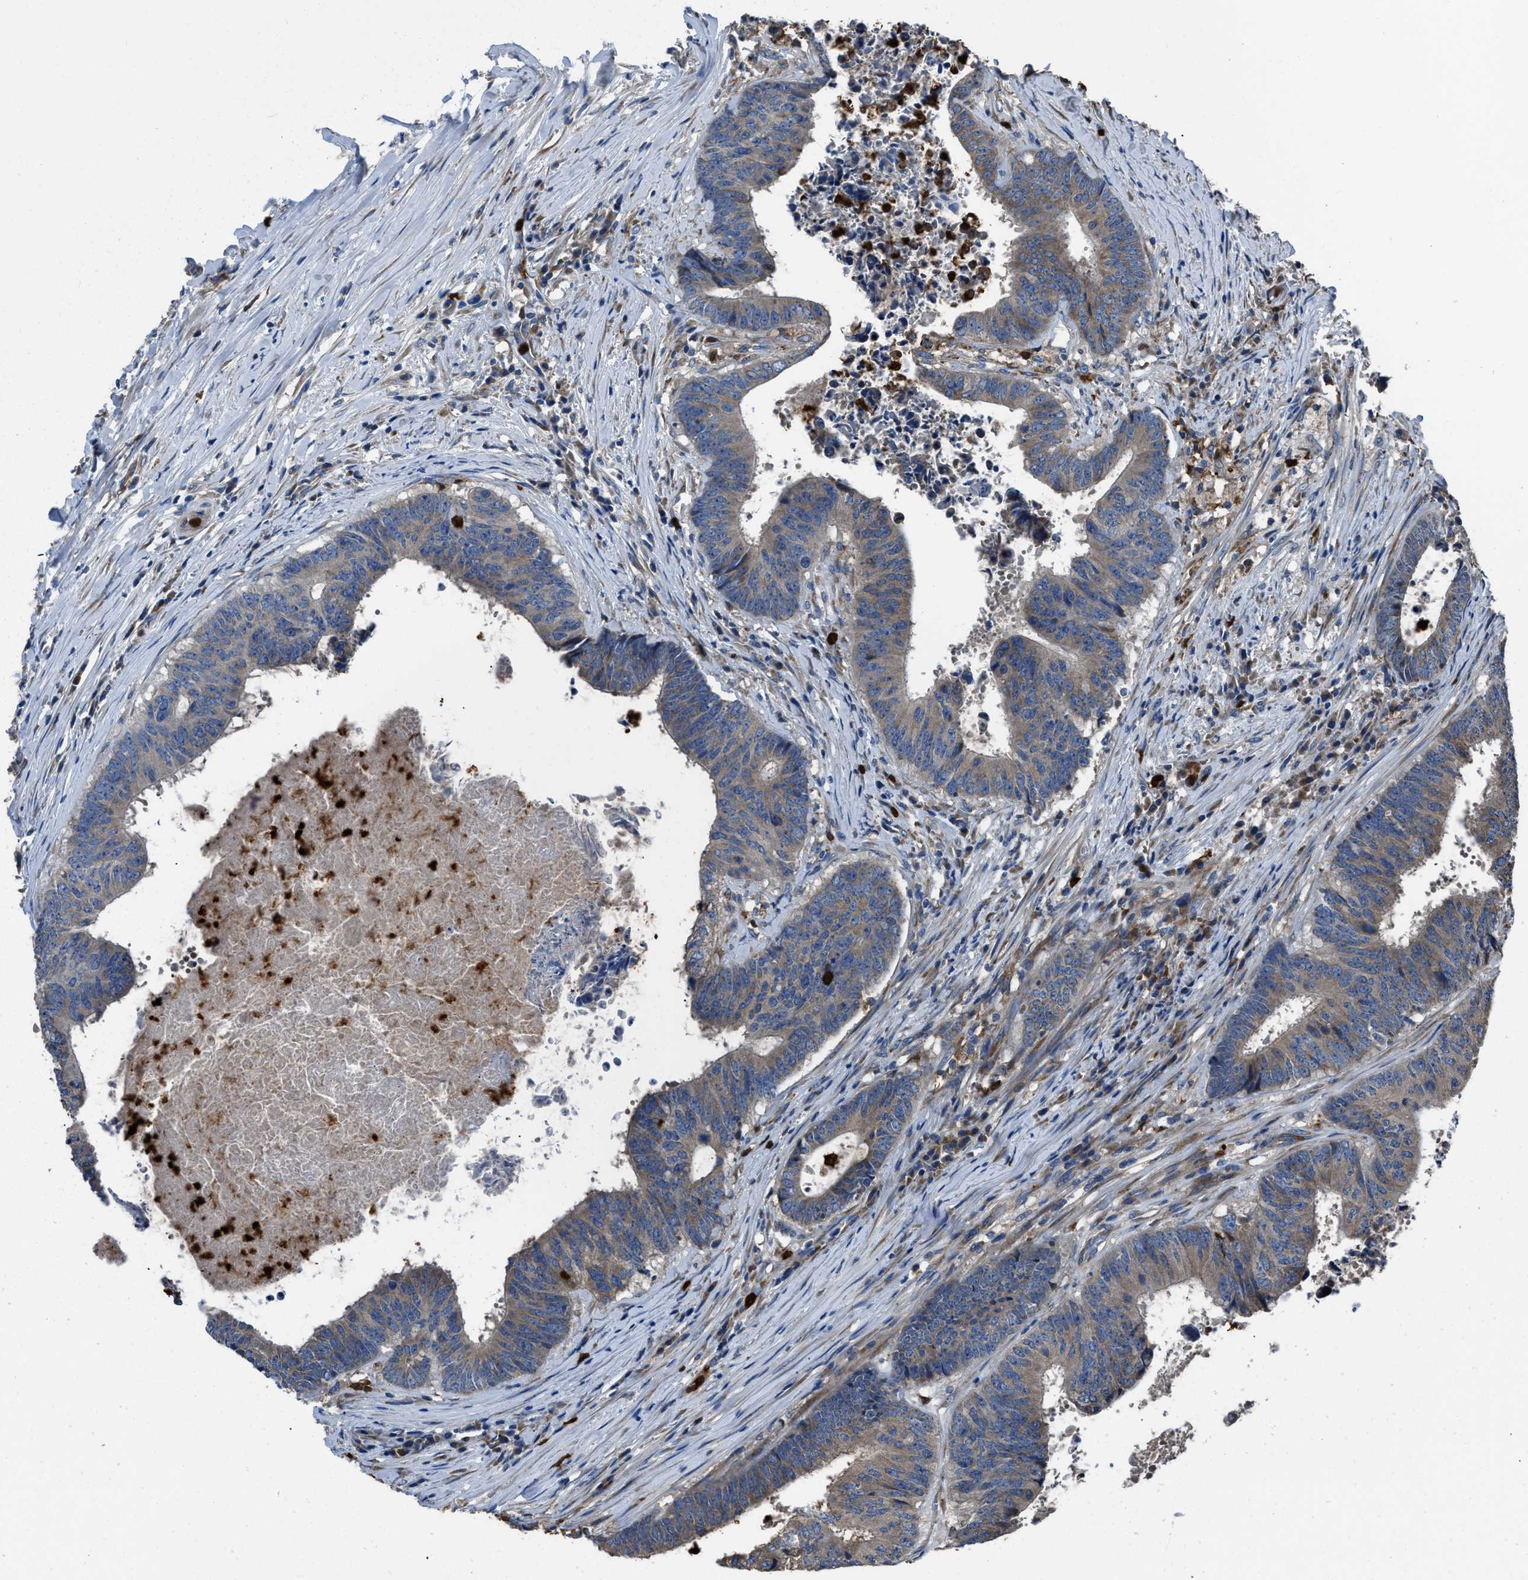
{"staining": {"intensity": "weak", "quantity": "25%-75%", "location": "cytoplasmic/membranous"}, "tissue": "colorectal cancer", "cell_type": "Tumor cells", "image_type": "cancer", "snomed": [{"axis": "morphology", "description": "Adenocarcinoma, NOS"}, {"axis": "topography", "description": "Rectum"}], "caption": "Protein analysis of adenocarcinoma (colorectal) tissue reveals weak cytoplasmic/membranous positivity in approximately 25%-75% of tumor cells.", "gene": "ANGPT1", "patient": {"sex": "male", "age": 72}}